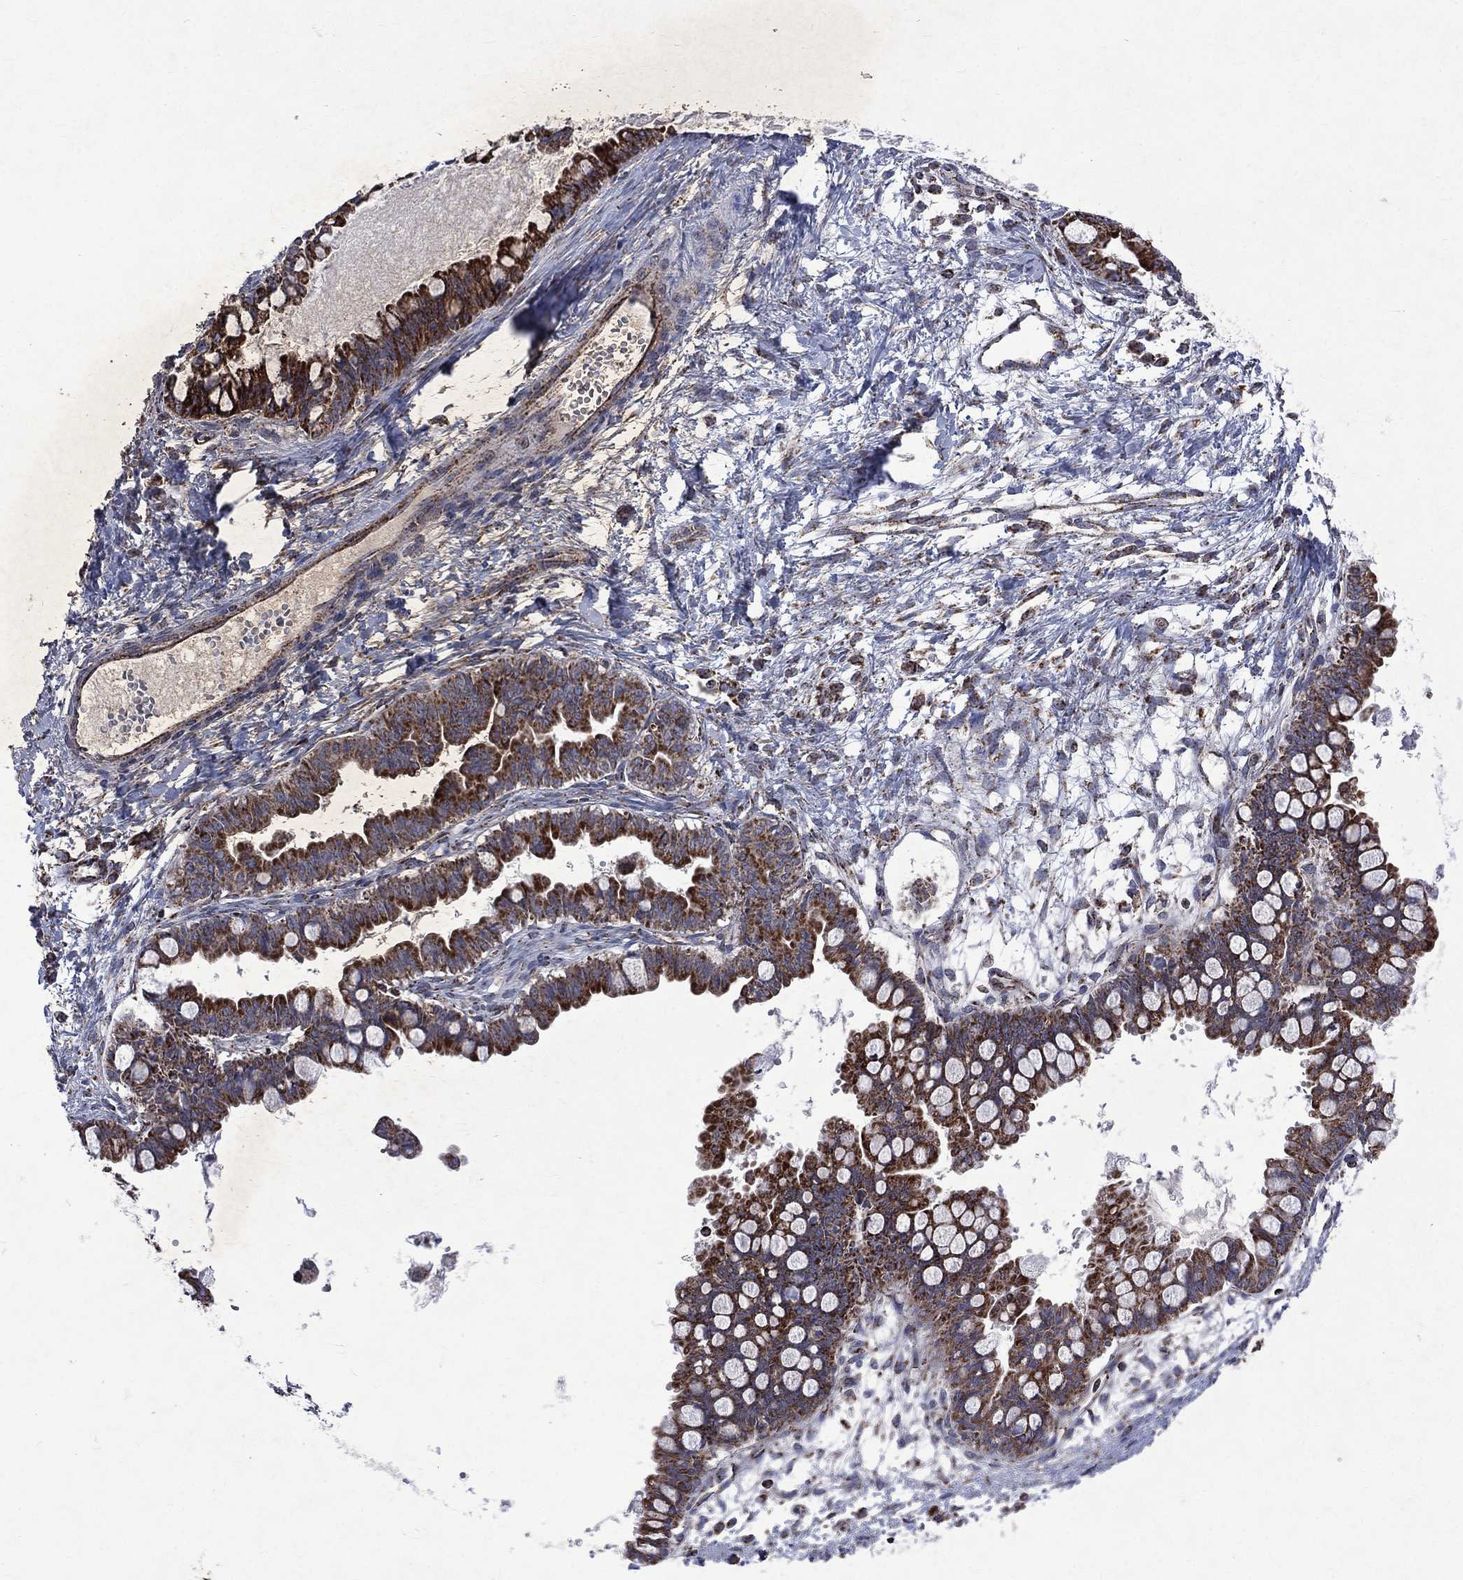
{"staining": {"intensity": "strong", "quantity": ">75%", "location": "cytoplasmic/membranous"}, "tissue": "ovarian cancer", "cell_type": "Tumor cells", "image_type": "cancer", "snomed": [{"axis": "morphology", "description": "Cystadenocarcinoma, mucinous, NOS"}, {"axis": "topography", "description": "Ovary"}], "caption": "Ovarian mucinous cystadenocarcinoma stained with immunohistochemistry reveals strong cytoplasmic/membranous staining in approximately >75% of tumor cells.", "gene": "GOT2", "patient": {"sex": "female", "age": 63}}